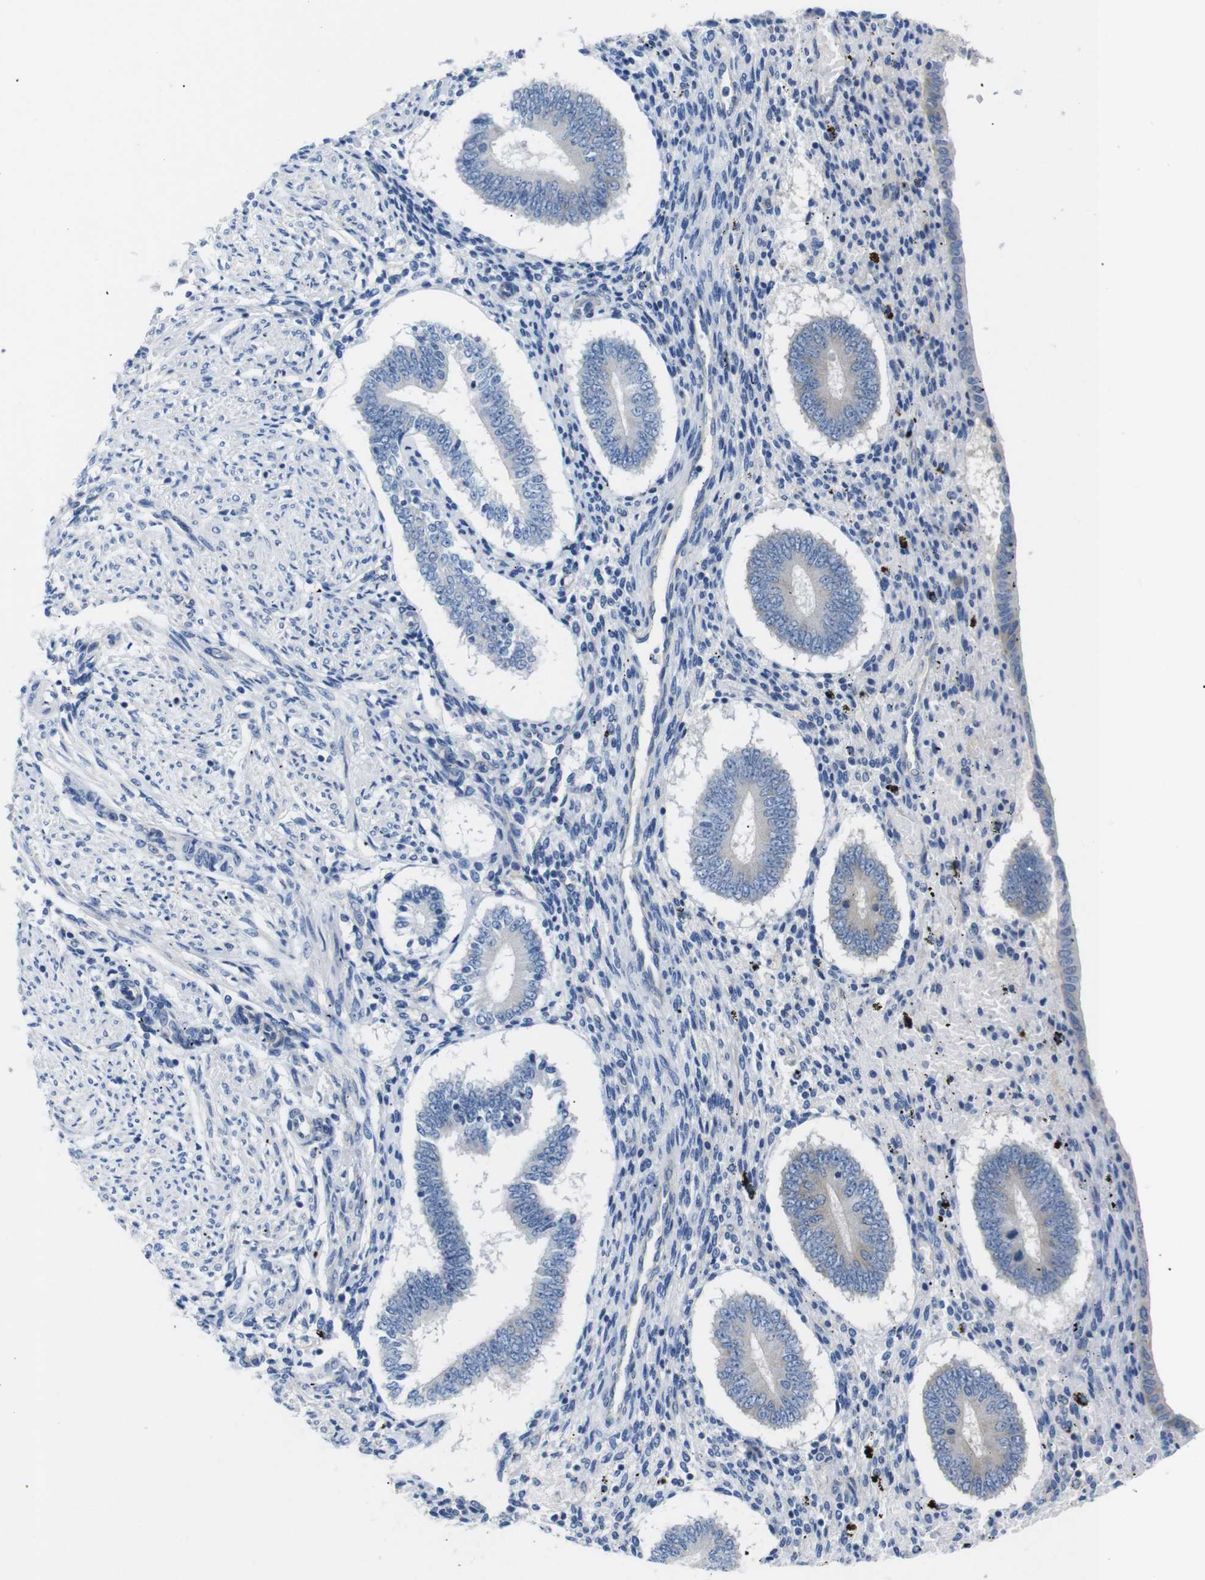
{"staining": {"intensity": "negative", "quantity": "none", "location": "none"}, "tissue": "endometrium", "cell_type": "Cells in endometrial stroma", "image_type": "normal", "snomed": [{"axis": "morphology", "description": "Normal tissue, NOS"}, {"axis": "topography", "description": "Endometrium"}], "caption": "Endometrium stained for a protein using immunohistochemistry (IHC) exhibits no positivity cells in endometrial stroma.", "gene": "DCP1A", "patient": {"sex": "female", "age": 42}}